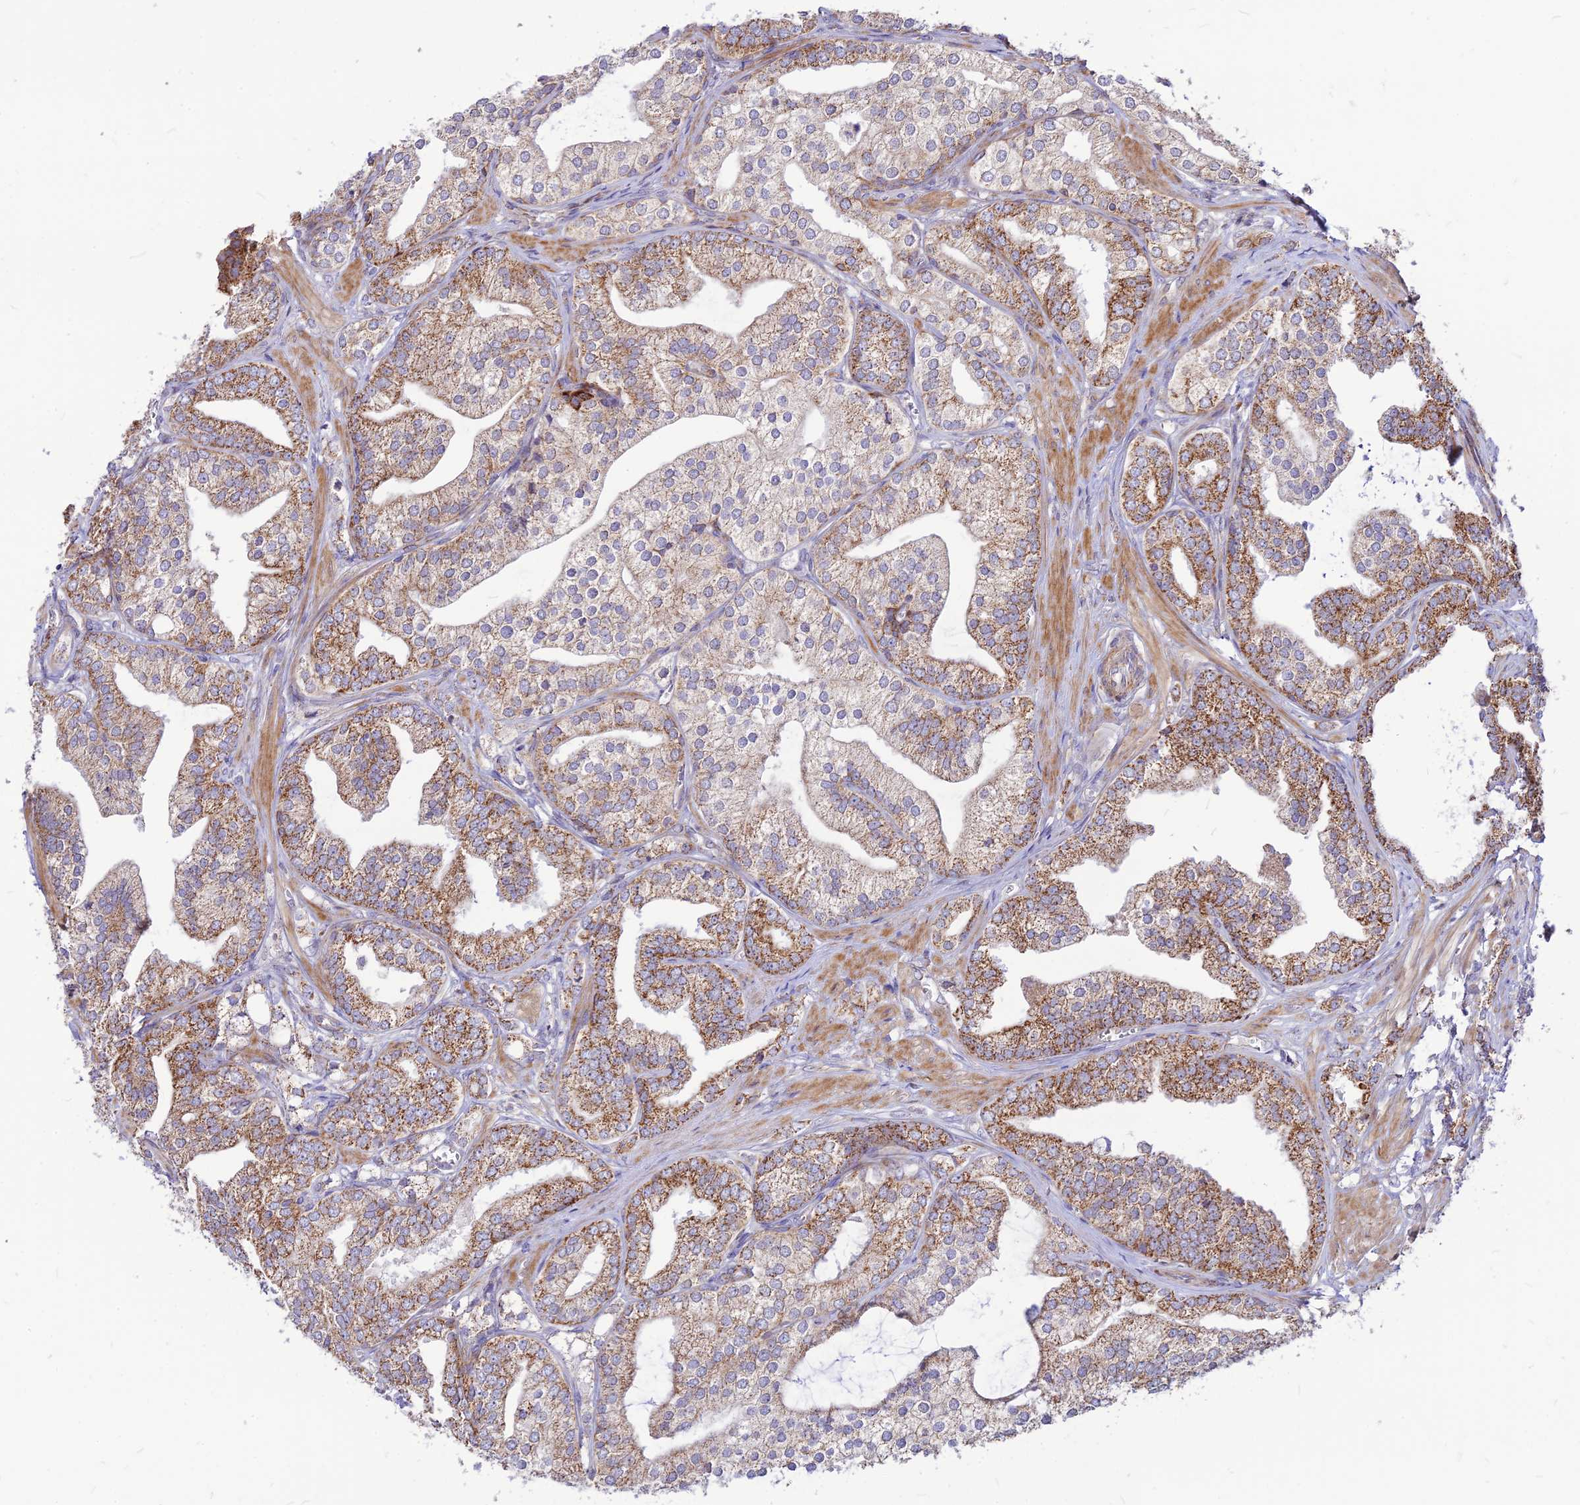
{"staining": {"intensity": "moderate", "quantity": "25%-75%", "location": "cytoplasmic/membranous"}, "tissue": "prostate cancer", "cell_type": "Tumor cells", "image_type": "cancer", "snomed": [{"axis": "morphology", "description": "Adenocarcinoma, High grade"}, {"axis": "topography", "description": "Prostate"}], "caption": "Prostate high-grade adenocarcinoma stained with a protein marker exhibits moderate staining in tumor cells.", "gene": "ECI1", "patient": {"sex": "male", "age": 50}}